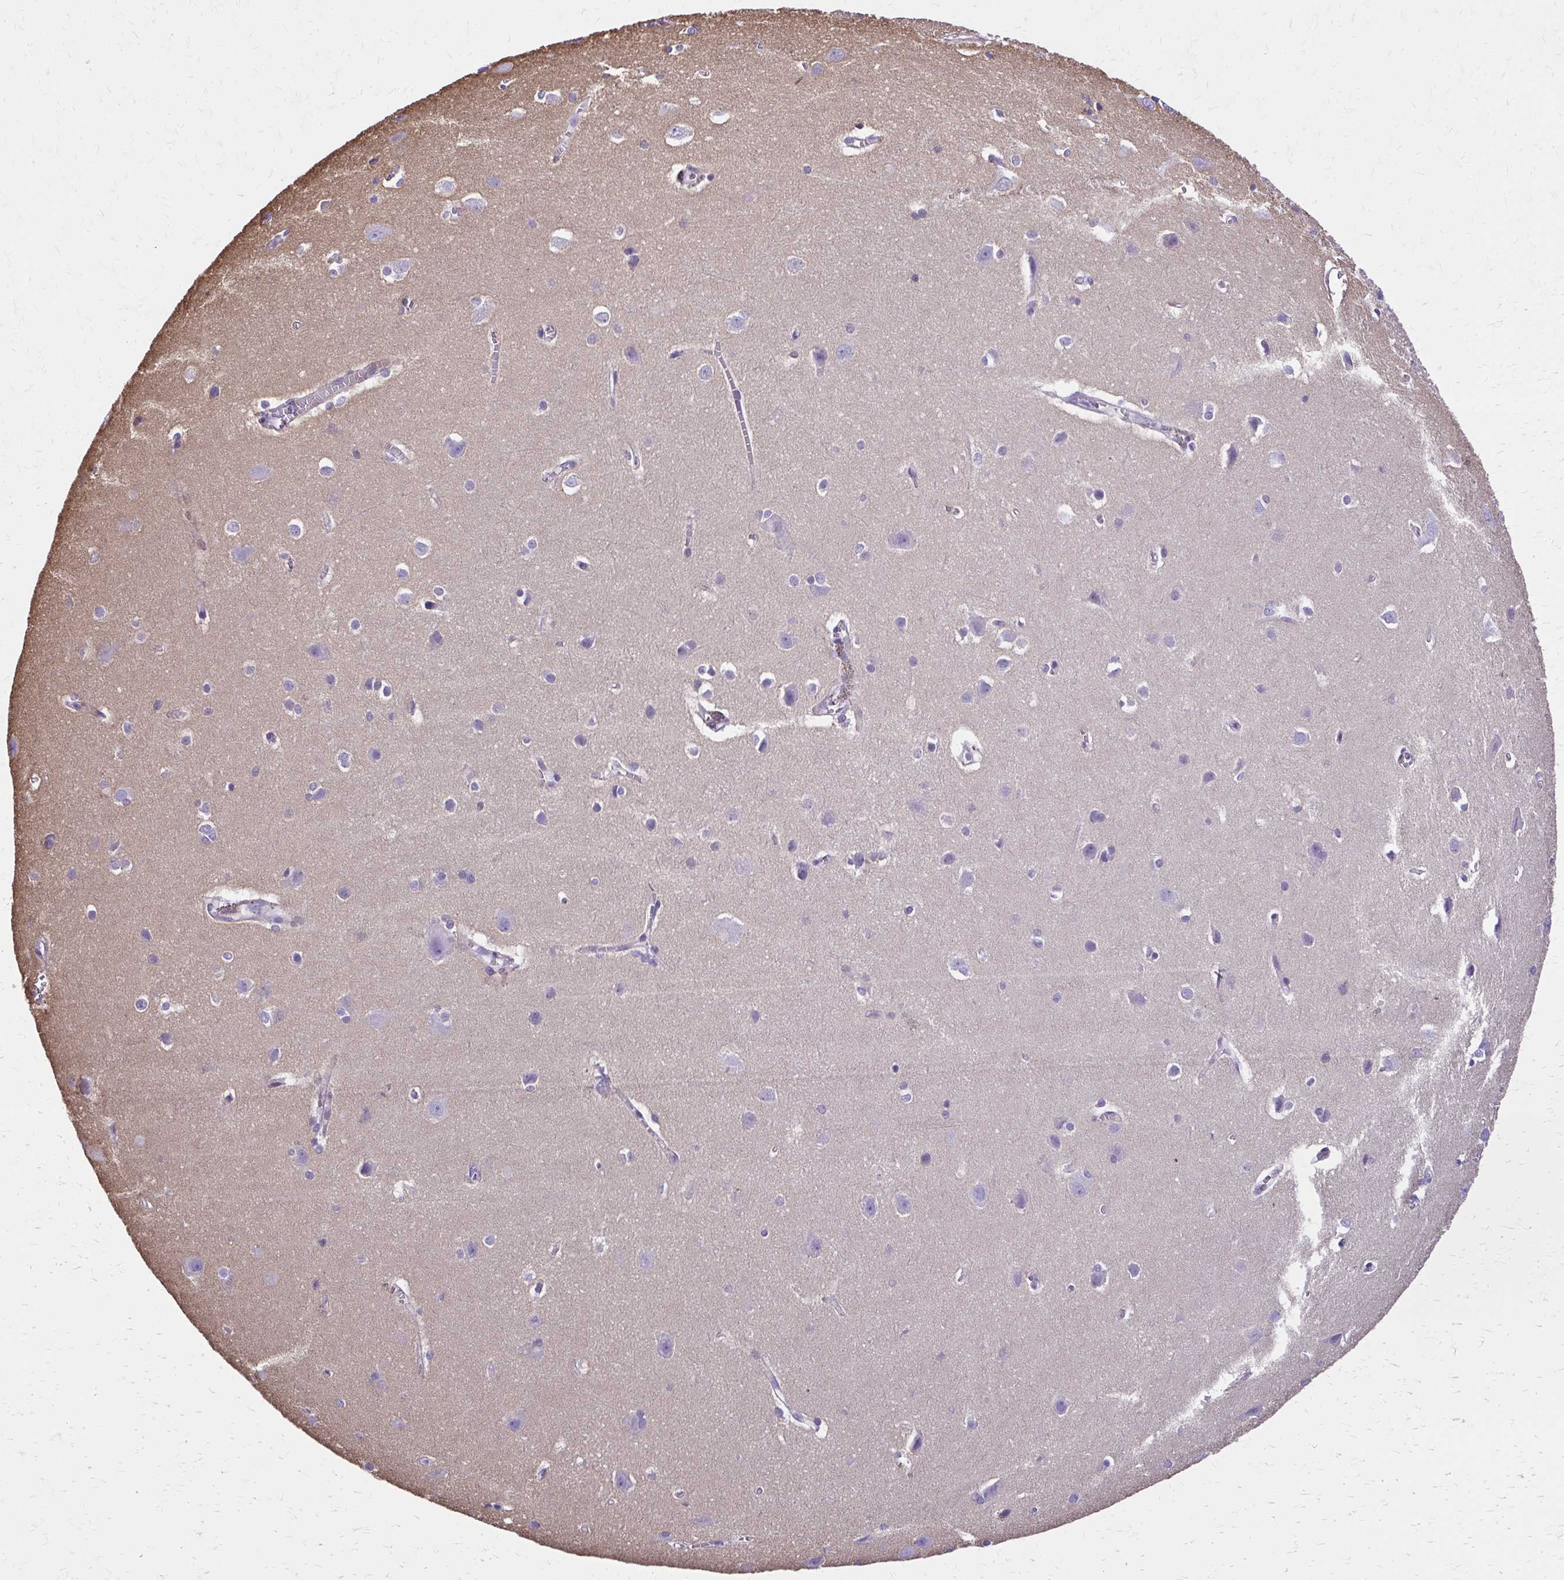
{"staining": {"intensity": "negative", "quantity": "none", "location": "none"}, "tissue": "cerebral cortex", "cell_type": "Endothelial cells", "image_type": "normal", "snomed": [{"axis": "morphology", "description": "Normal tissue, NOS"}, {"axis": "topography", "description": "Cerebral cortex"}], "caption": "The photomicrograph exhibits no staining of endothelial cells in unremarkable cerebral cortex. (Brightfield microscopy of DAB (3,3'-diaminobenzidine) immunohistochemistry at high magnification).", "gene": "RUNDC3B", "patient": {"sex": "male", "age": 37}}